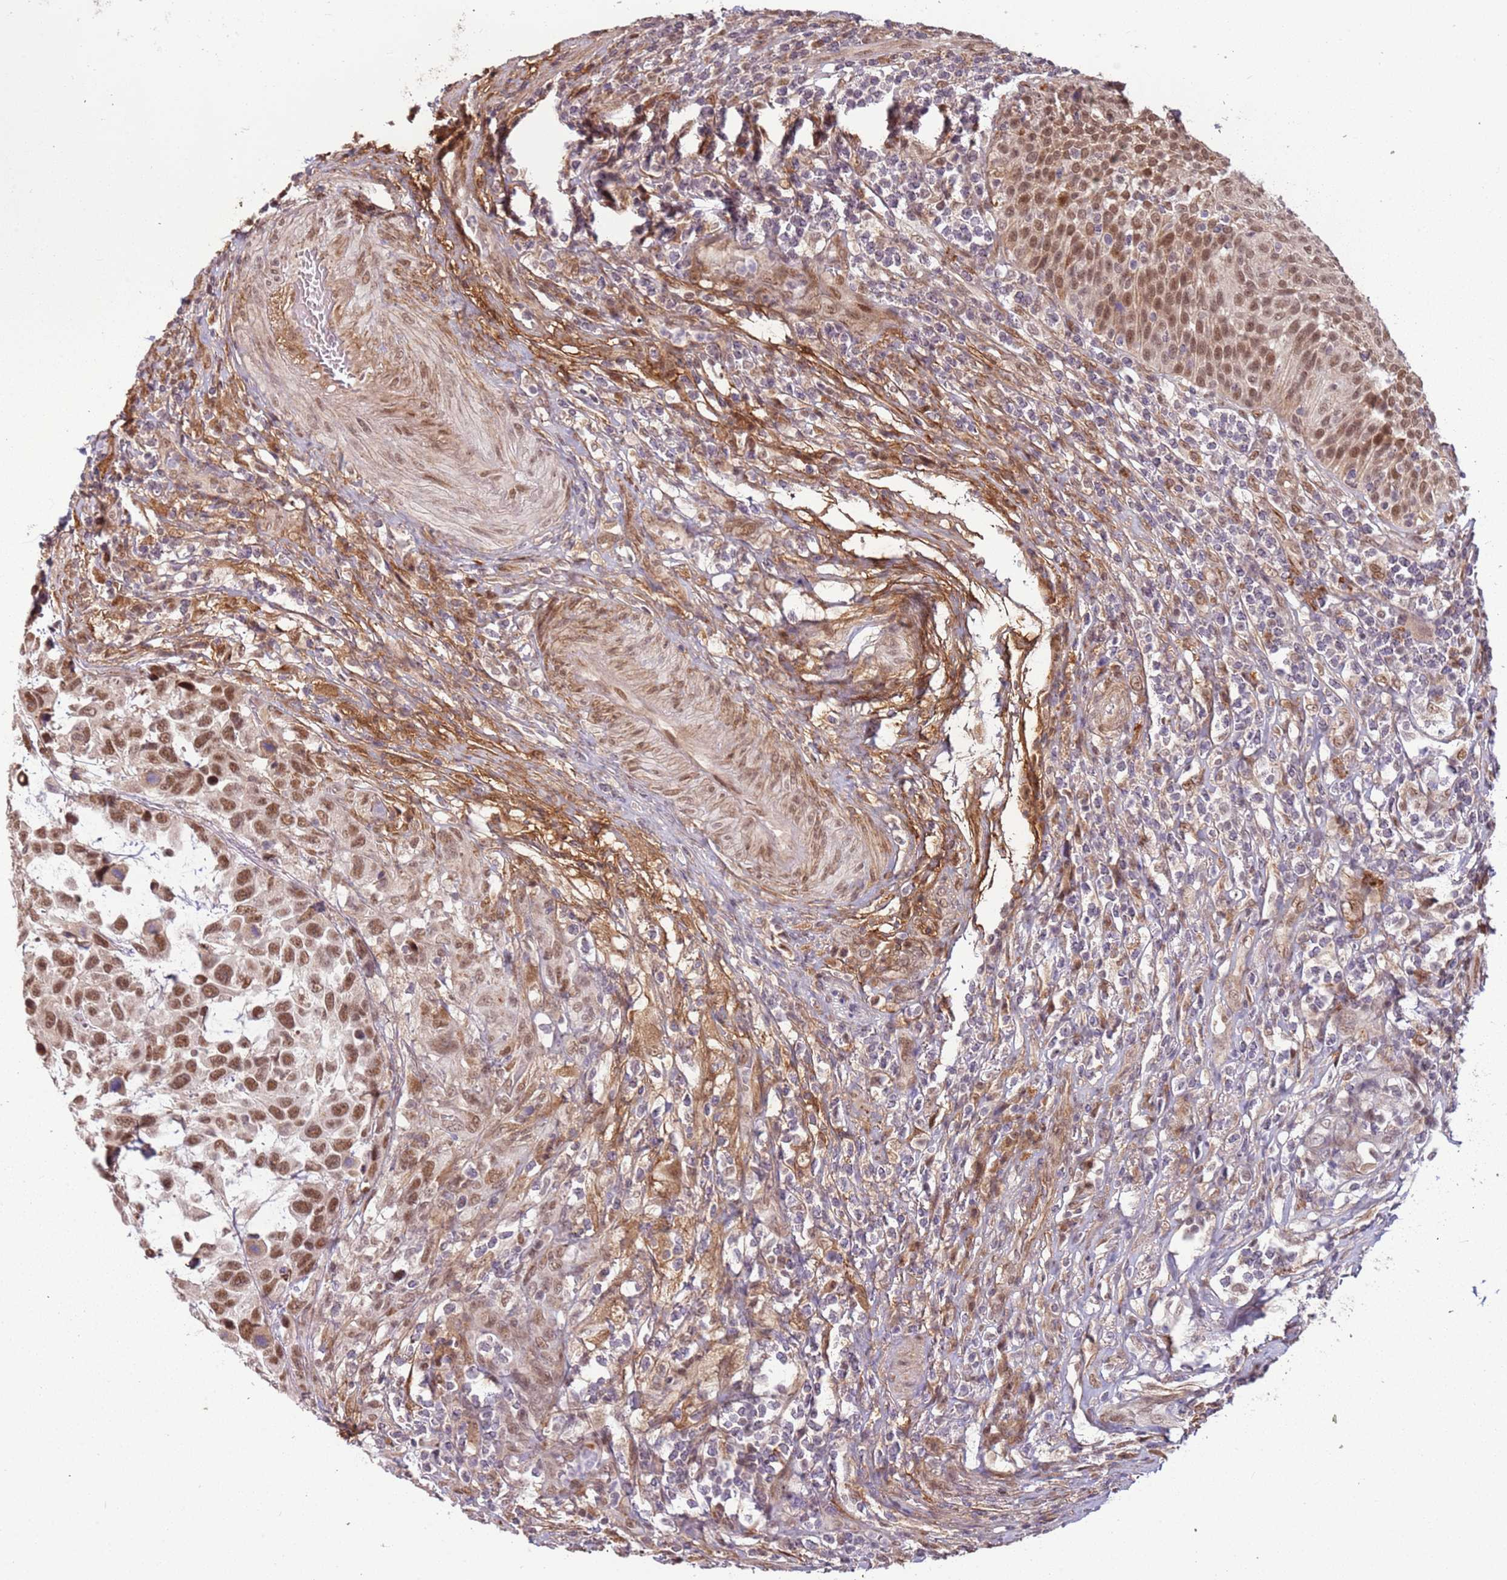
{"staining": {"intensity": "moderate", "quantity": ">75%", "location": "nuclear"}, "tissue": "urothelial cancer", "cell_type": "Tumor cells", "image_type": "cancer", "snomed": [{"axis": "morphology", "description": "Urothelial carcinoma, High grade"}, {"axis": "topography", "description": "Urinary bladder"}], "caption": "Moderate nuclear protein positivity is seen in approximately >75% of tumor cells in urothelial cancer.", "gene": "POLR3H", "patient": {"sex": "female", "age": 70}}